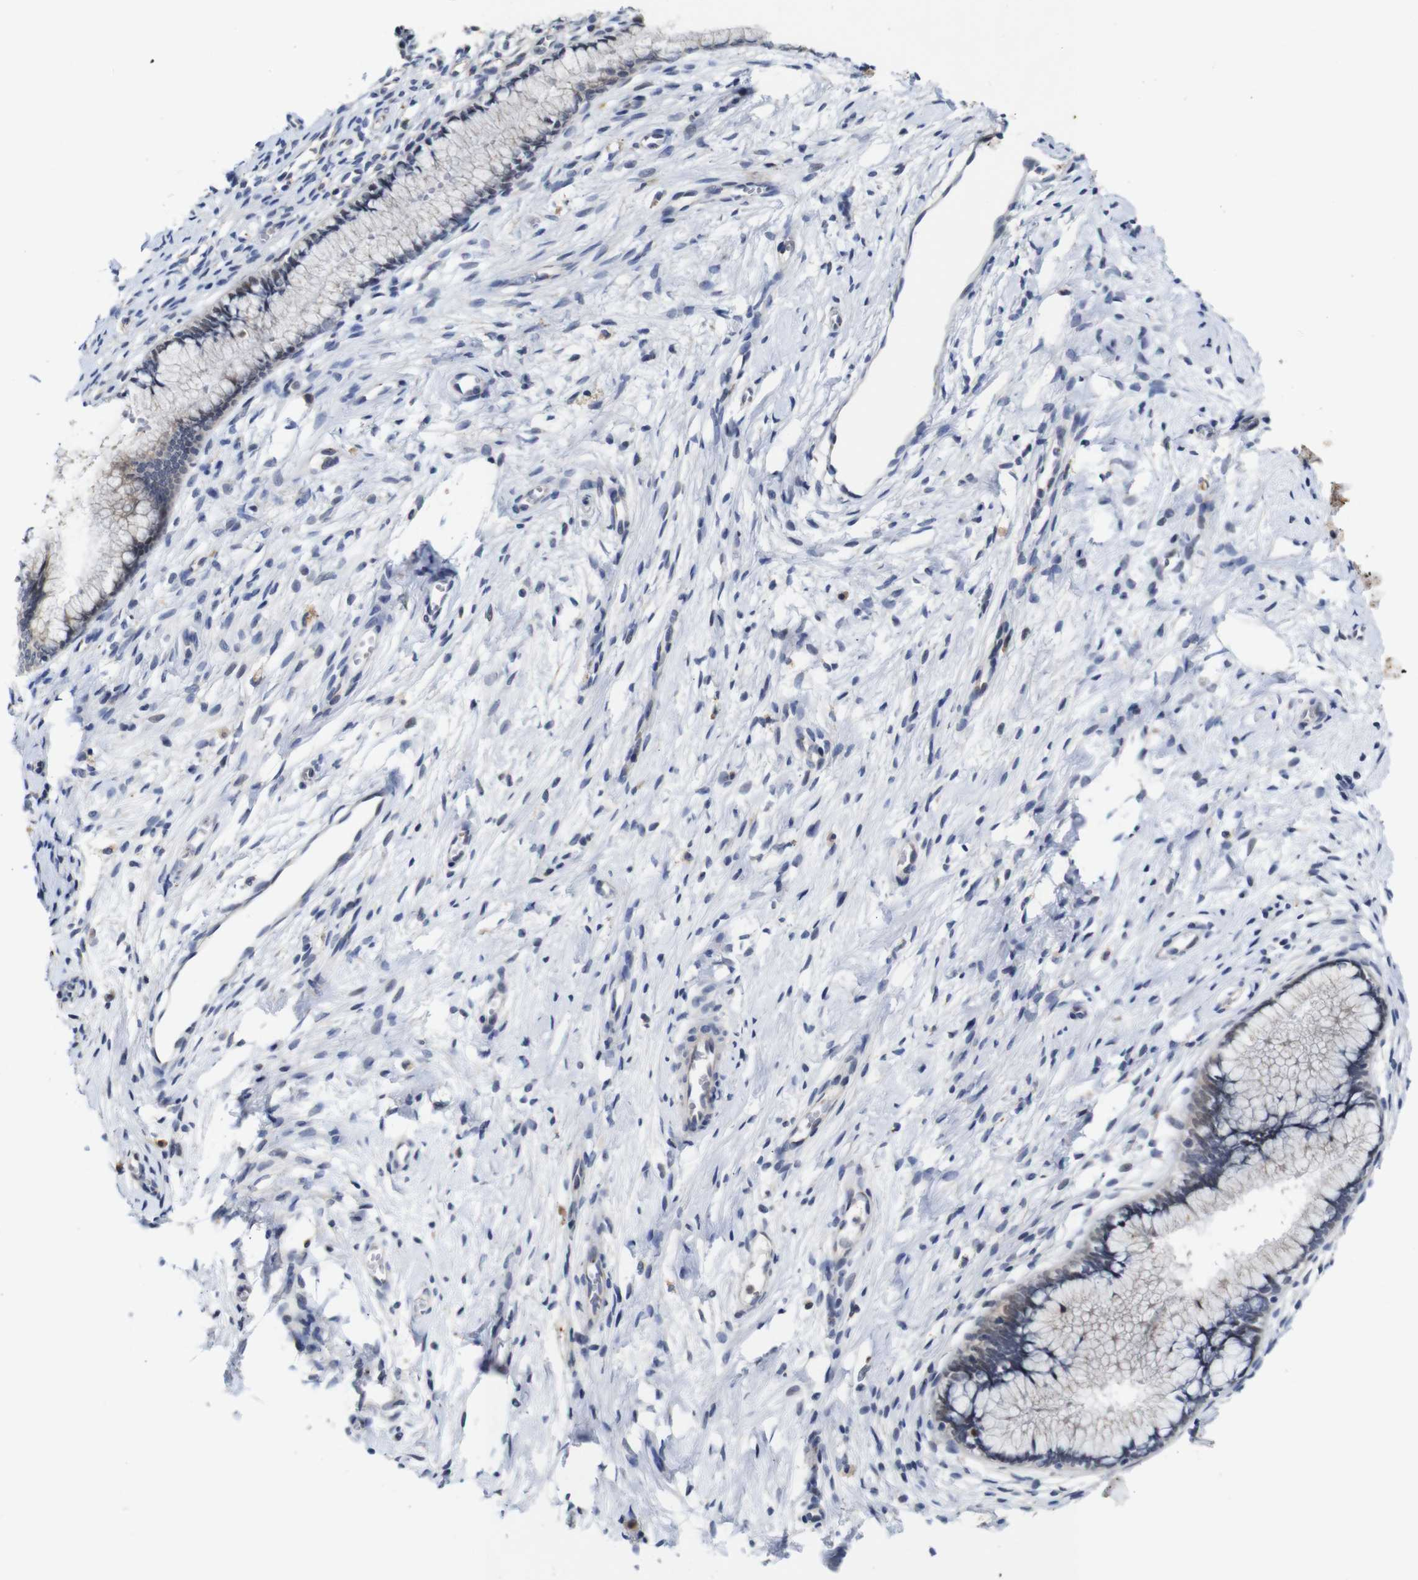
{"staining": {"intensity": "negative", "quantity": "none", "location": "none"}, "tissue": "cervix", "cell_type": "Glandular cells", "image_type": "normal", "snomed": [{"axis": "morphology", "description": "Normal tissue, NOS"}, {"axis": "topography", "description": "Cervix"}], "caption": "Glandular cells are negative for protein expression in benign human cervix. (DAB IHC, high magnification).", "gene": "FURIN", "patient": {"sex": "female", "age": 65}}